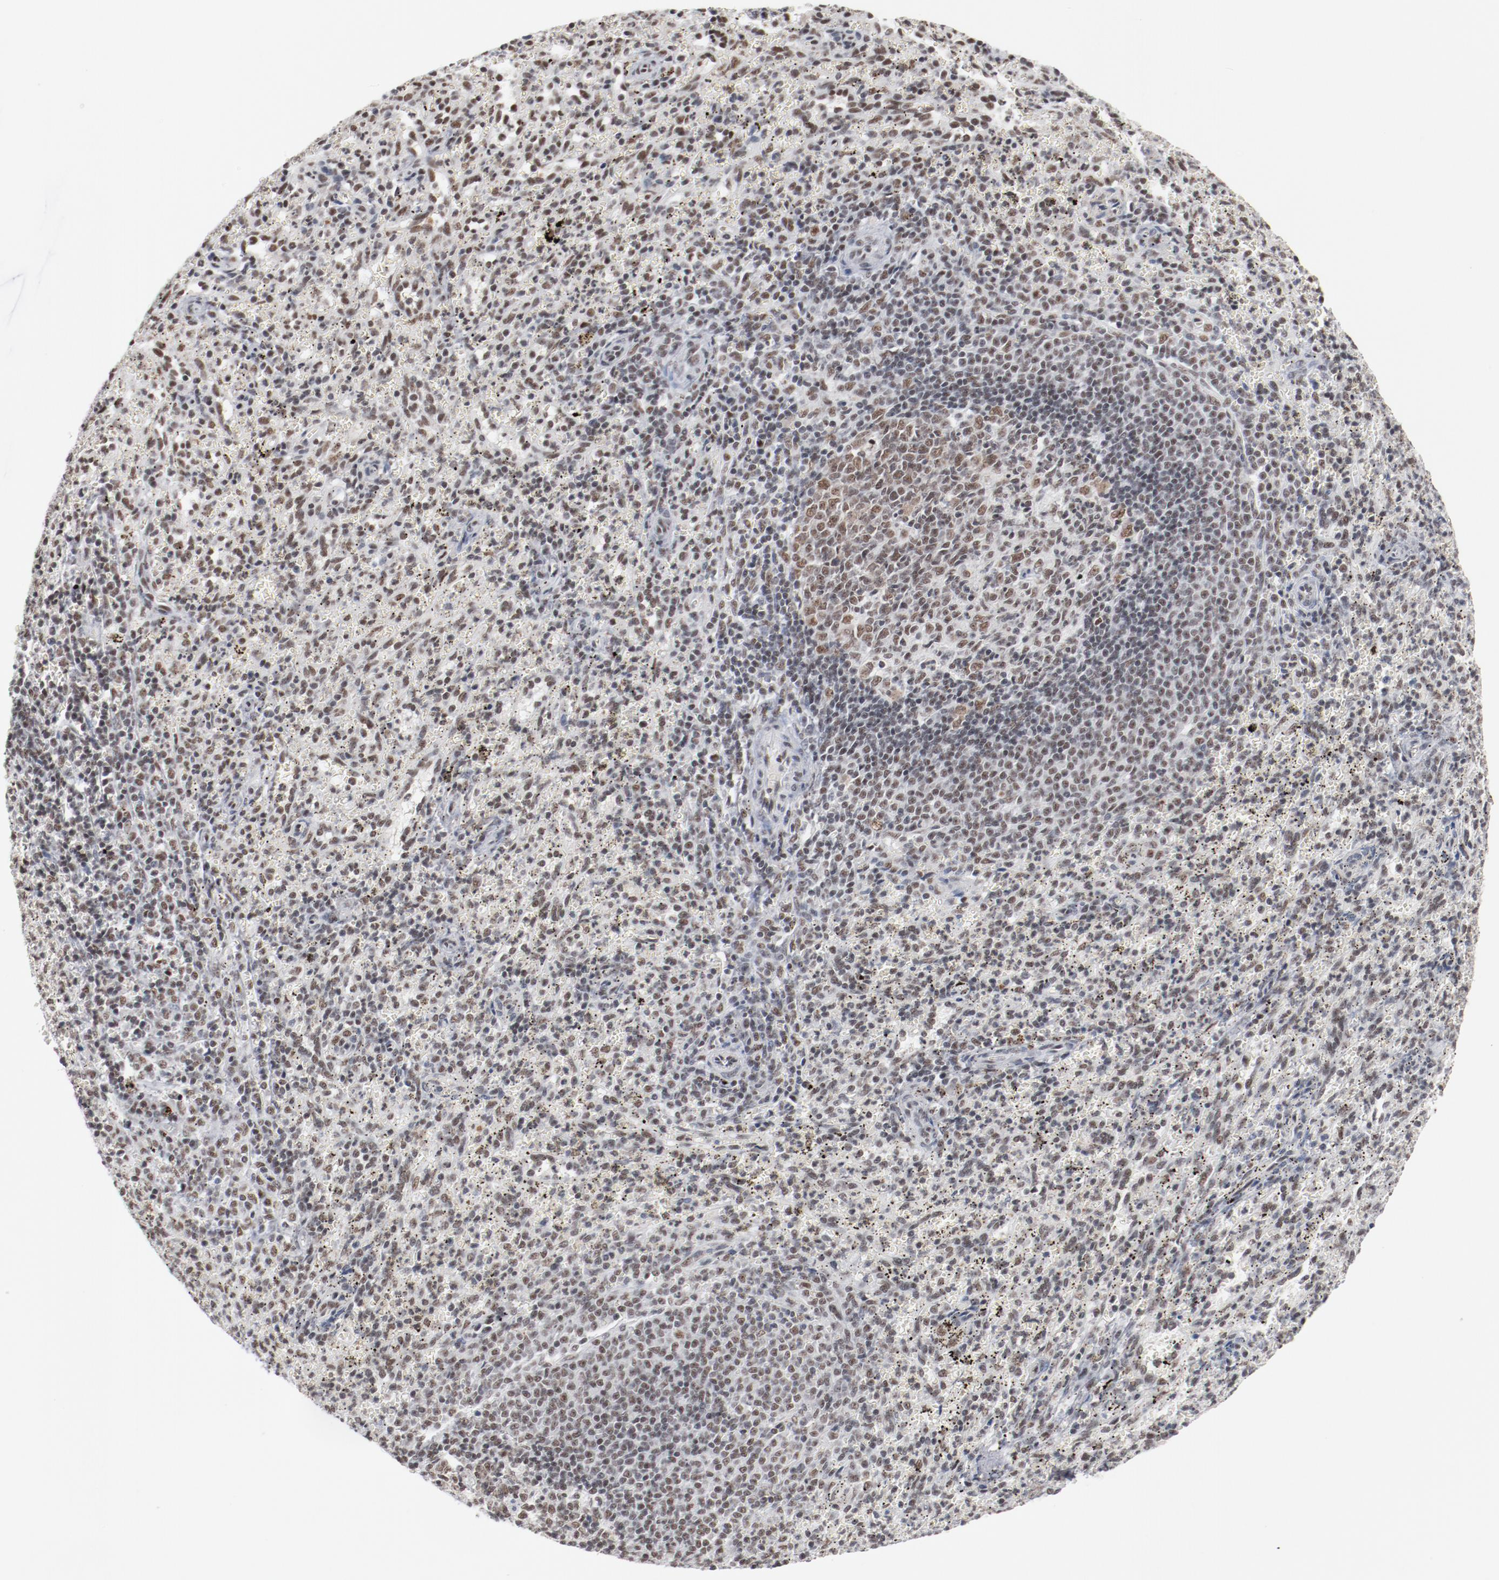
{"staining": {"intensity": "moderate", "quantity": "25%-75%", "location": "nuclear"}, "tissue": "spleen", "cell_type": "Cells in red pulp", "image_type": "normal", "snomed": [{"axis": "morphology", "description": "Normal tissue, NOS"}, {"axis": "topography", "description": "Spleen"}], "caption": "An immunohistochemistry (IHC) micrograph of benign tissue is shown. Protein staining in brown shows moderate nuclear positivity in spleen within cells in red pulp. (DAB IHC with brightfield microscopy, high magnification).", "gene": "BUB3", "patient": {"sex": "female", "age": 10}}